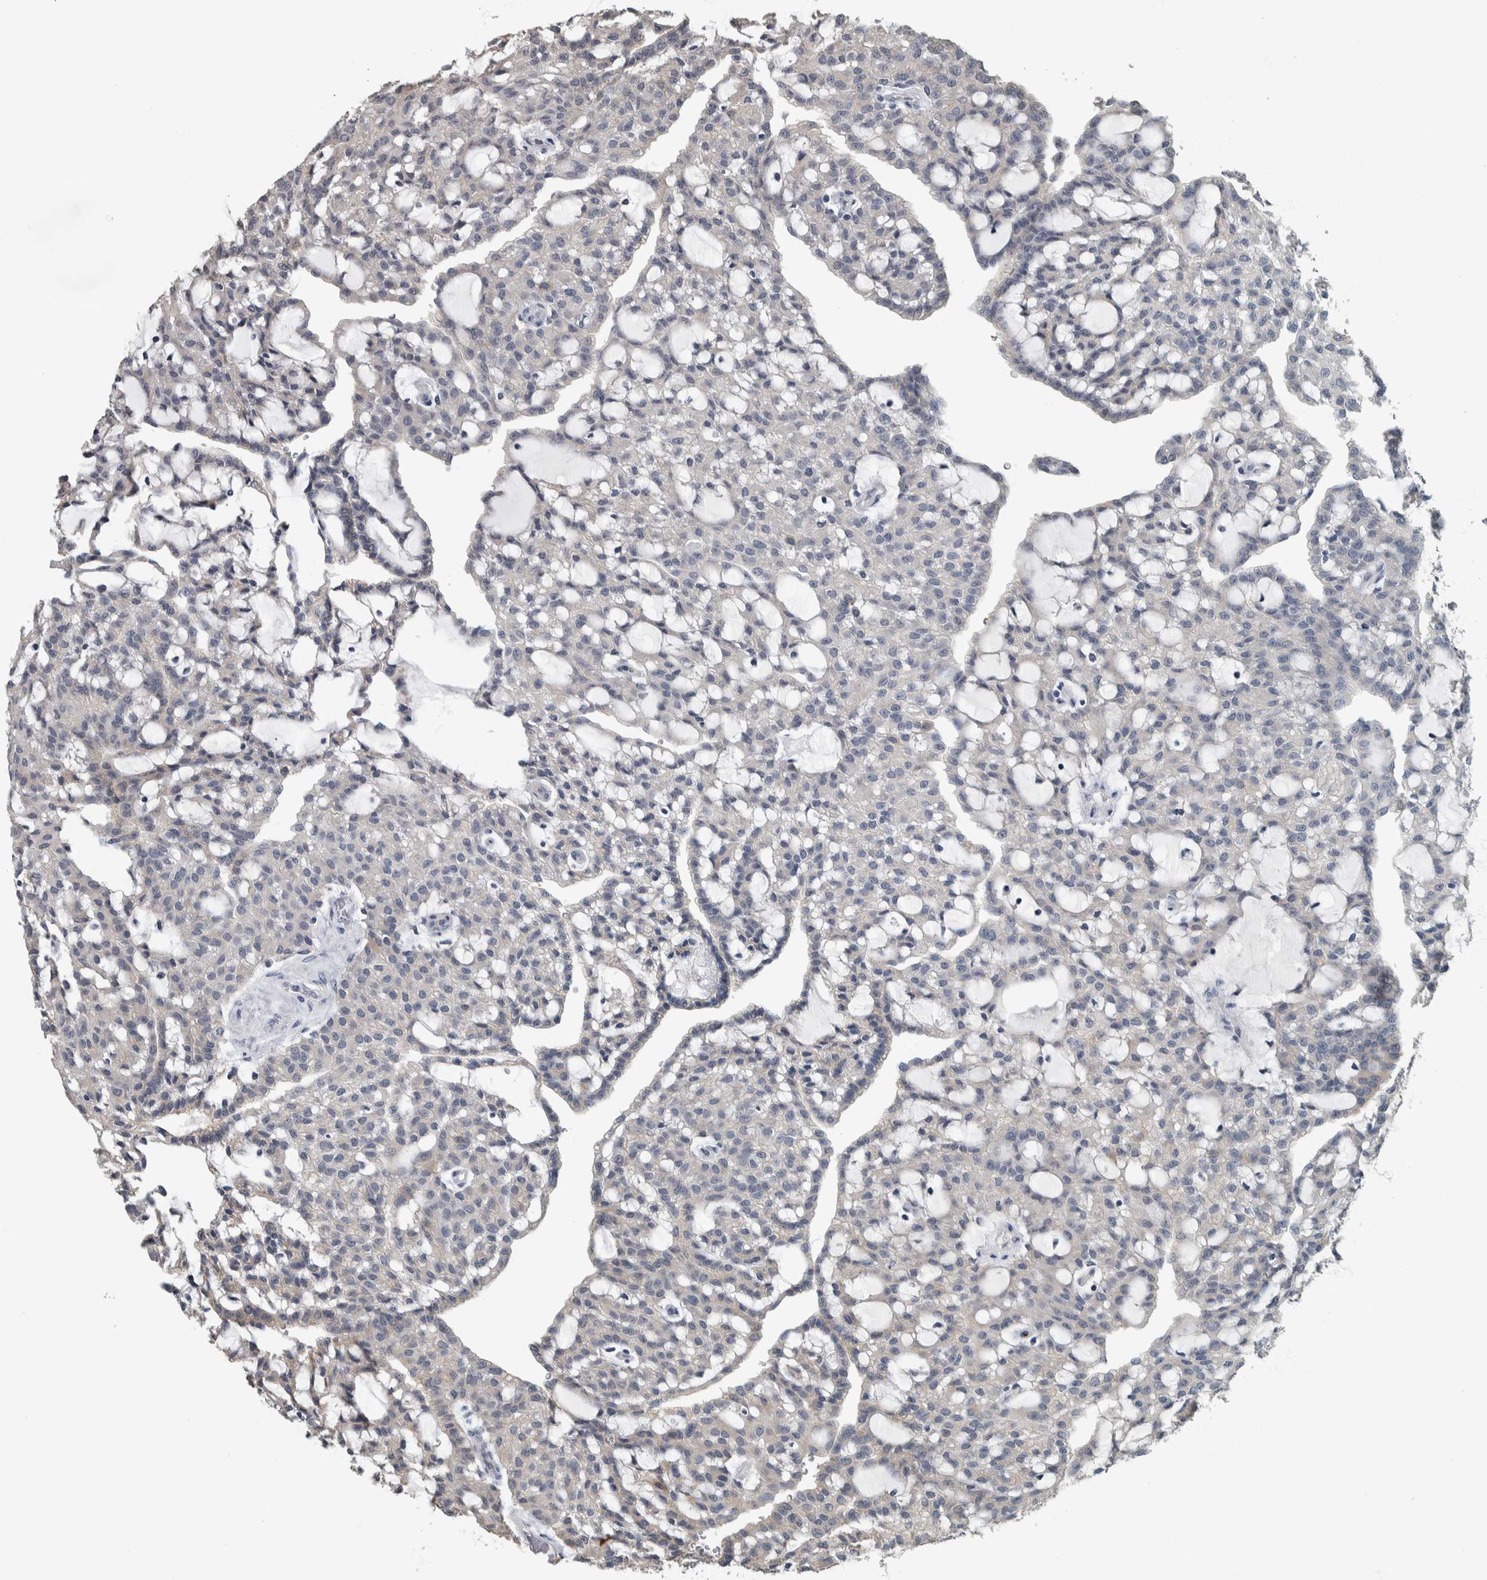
{"staining": {"intensity": "negative", "quantity": "none", "location": "none"}, "tissue": "renal cancer", "cell_type": "Tumor cells", "image_type": "cancer", "snomed": [{"axis": "morphology", "description": "Adenocarcinoma, NOS"}, {"axis": "topography", "description": "Kidney"}], "caption": "Protein analysis of renal adenocarcinoma displays no significant positivity in tumor cells.", "gene": "CAVIN4", "patient": {"sex": "male", "age": 63}}